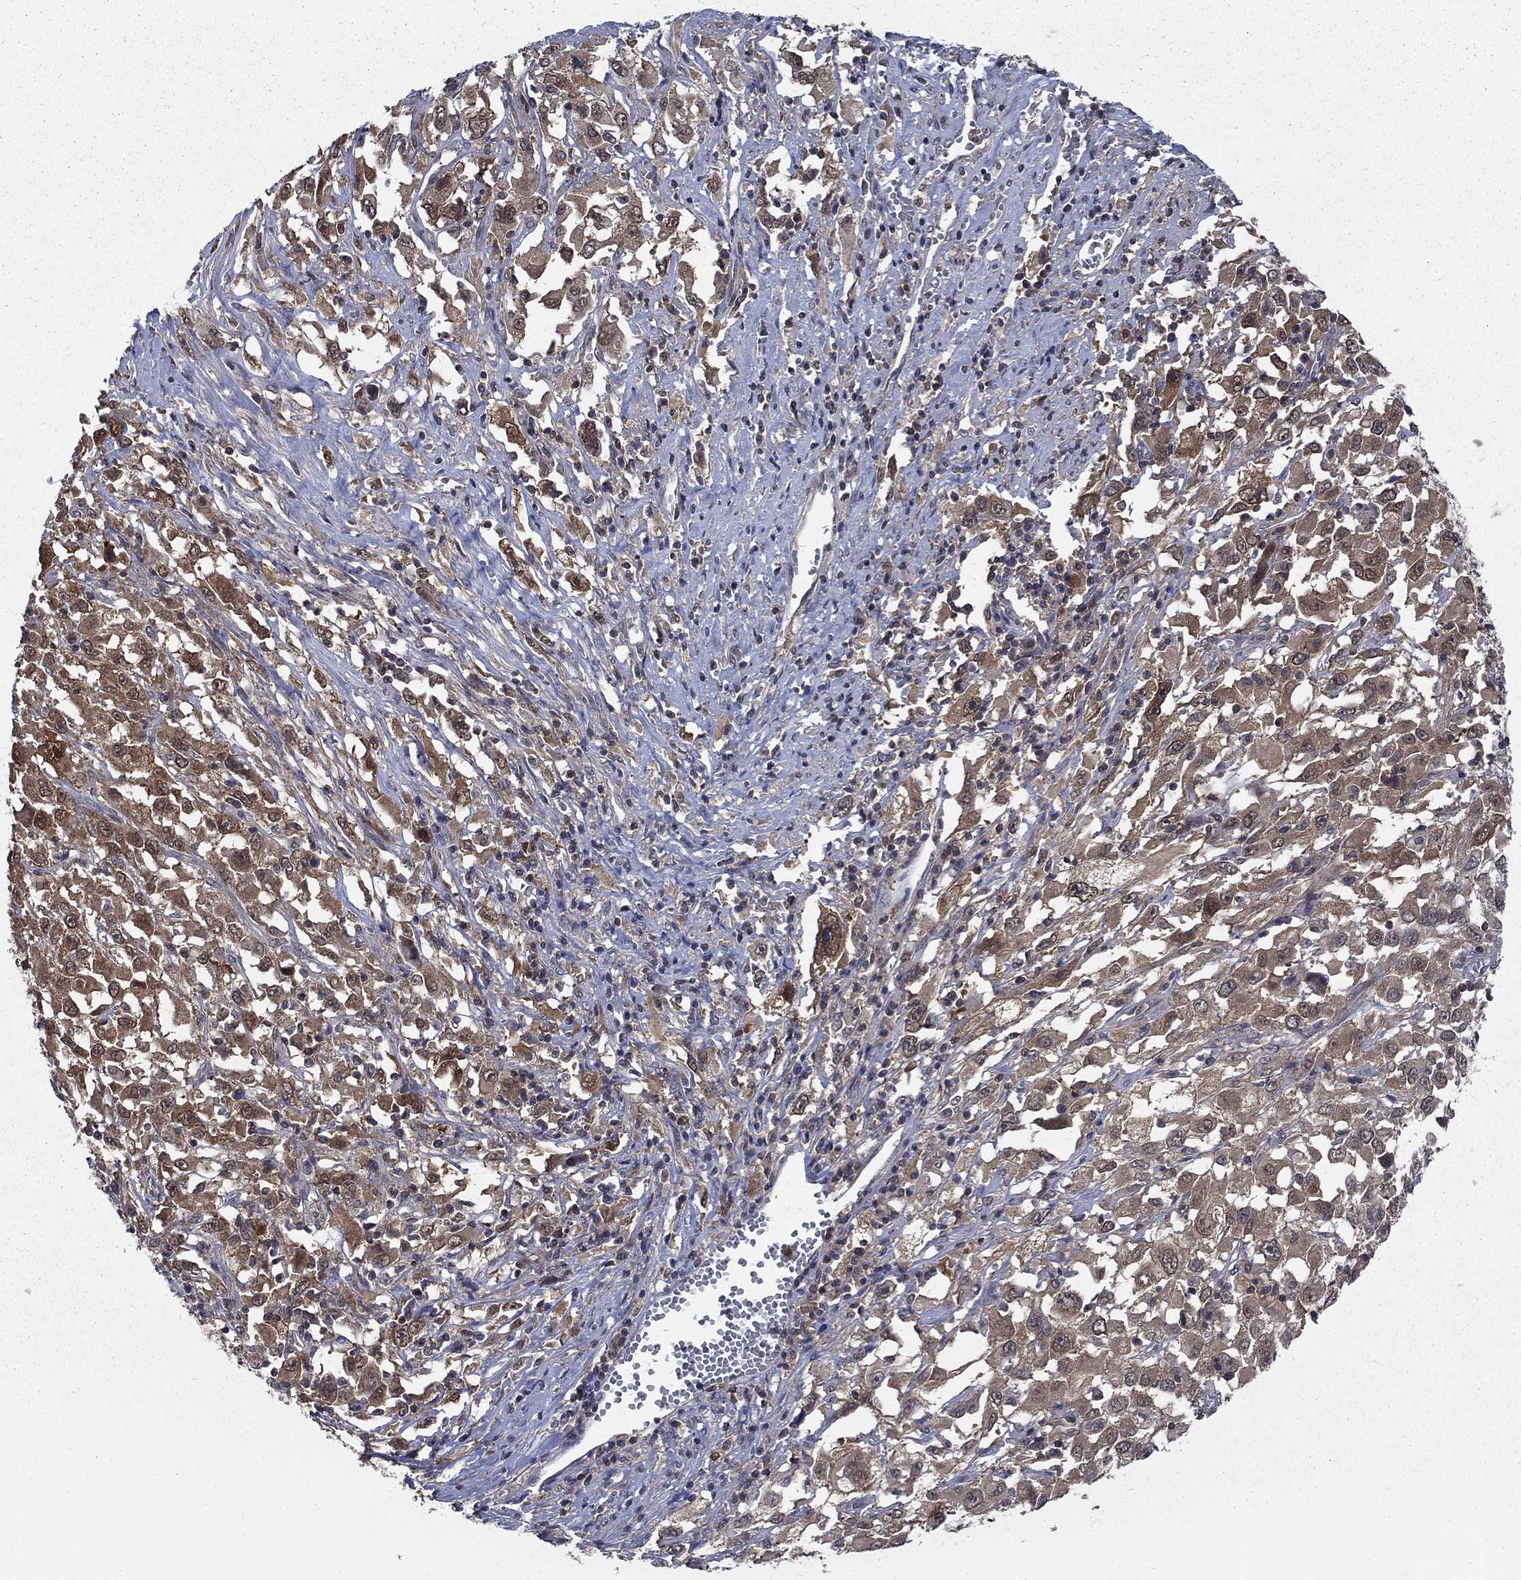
{"staining": {"intensity": "moderate", "quantity": ">75%", "location": "cytoplasmic/membranous"}, "tissue": "melanoma", "cell_type": "Tumor cells", "image_type": "cancer", "snomed": [{"axis": "morphology", "description": "Malignant melanoma, Metastatic site"}, {"axis": "topography", "description": "Soft tissue"}], "caption": "High-magnification brightfield microscopy of malignant melanoma (metastatic site) stained with DAB (3,3'-diaminobenzidine) (brown) and counterstained with hematoxylin (blue). tumor cells exhibit moderate cytoplasmic/membranous positivity is present in about>75% of cells.", "gene": "NIT2", "patient": {"sex": "male", "age": 50}}